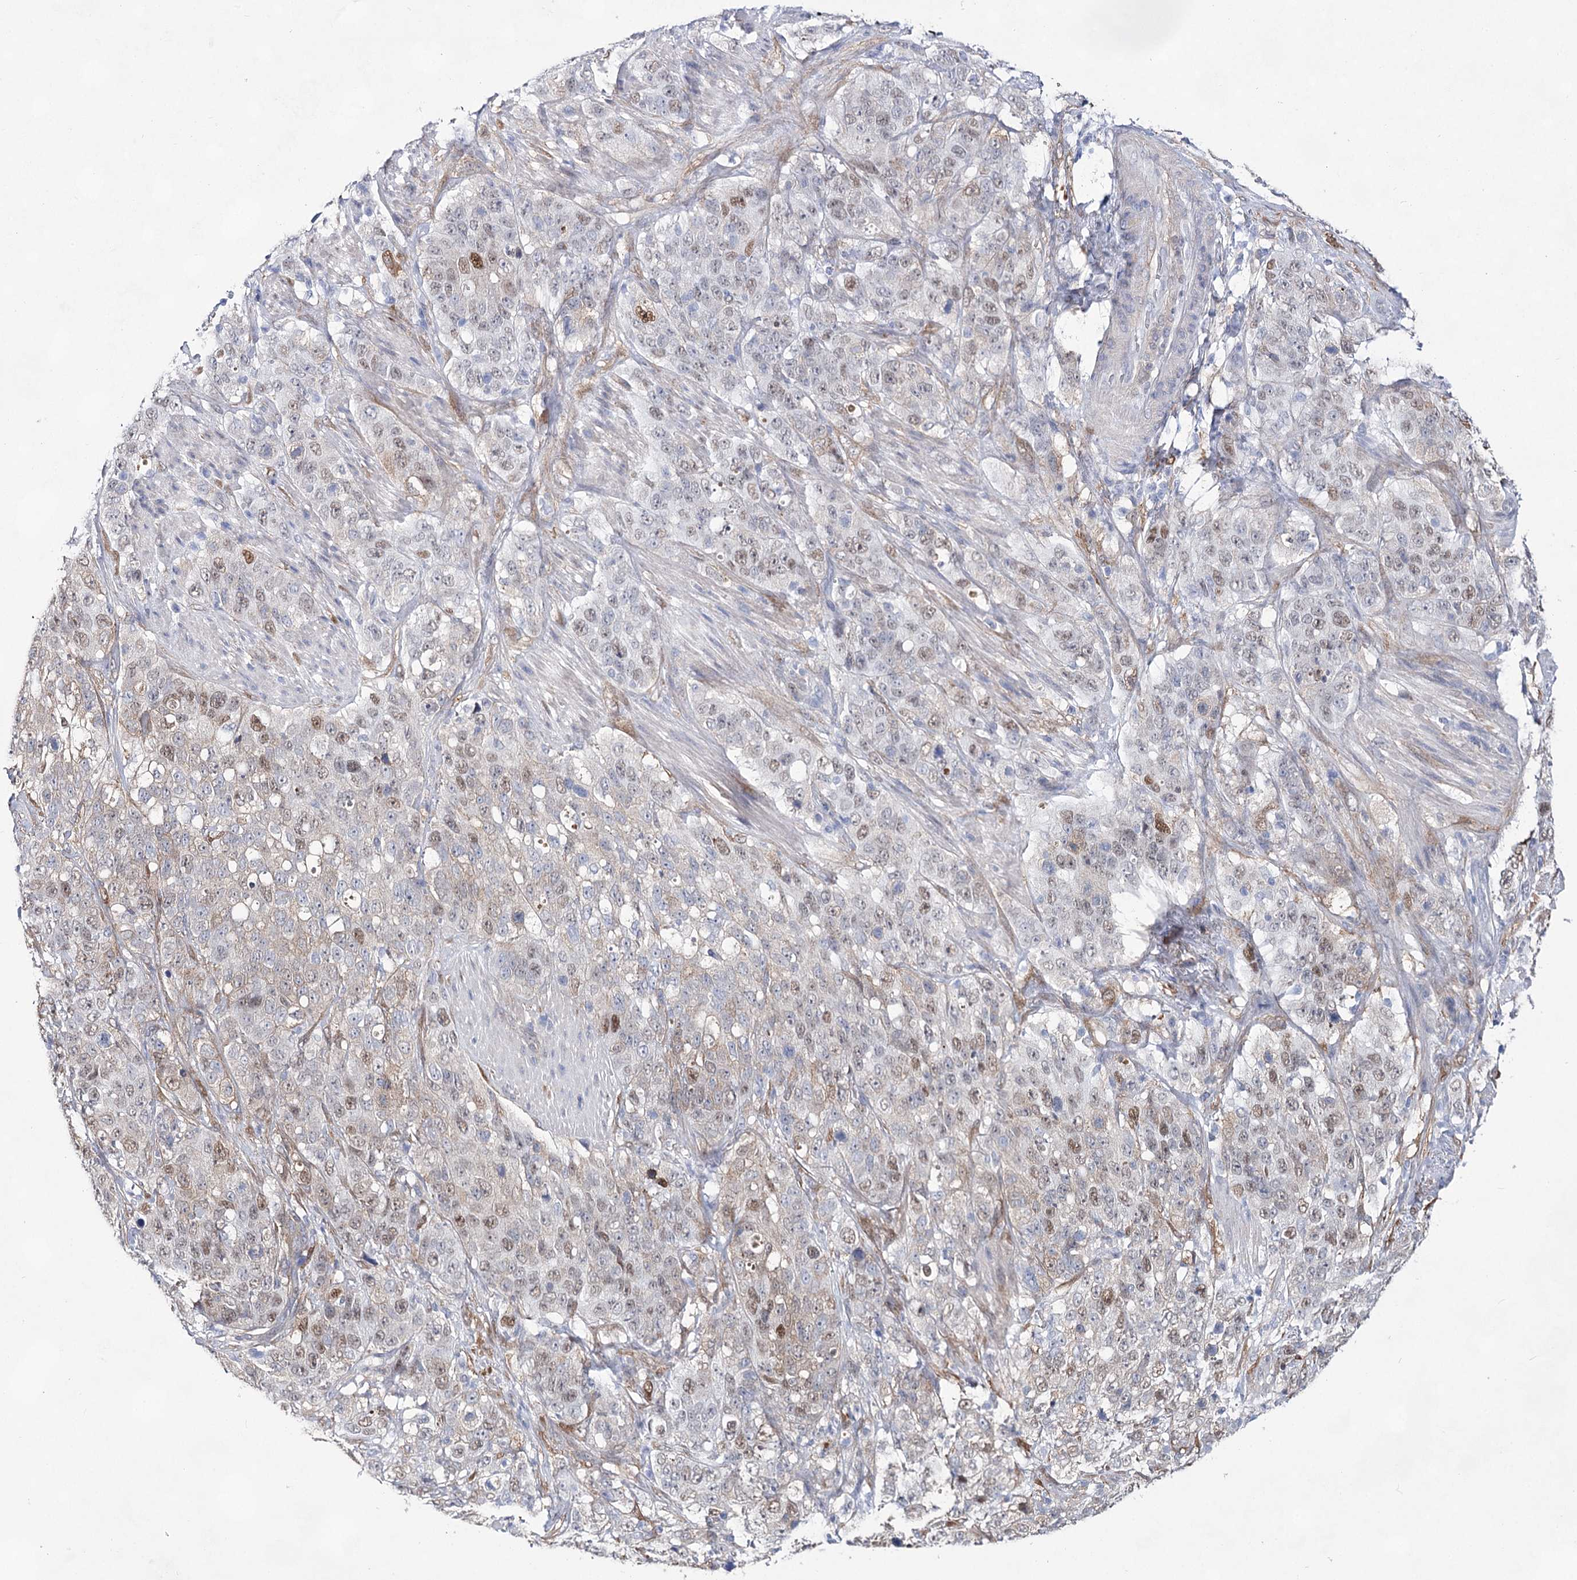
{"staining": {"intensity": "moderate", "quantity": "<25%", "location": "nuclear"}, "tissue": "stomach cancer", "cell_type": "Tumor cells", "image_type": "cancer", "snomed": [{"axis": "morphology", "description": "Adenocarcinoma, NOS"}, {"axis": "topography", "description": "Stomach"}], "caption": "IHC micrograph of human stomach adenocarcinoma stained for a protein (brown), which shows low levels of moderate nuclear expression in about <25% of tumor cells.", "gene": "UGDH", "patient": {"sex": "male", "age": 48}}